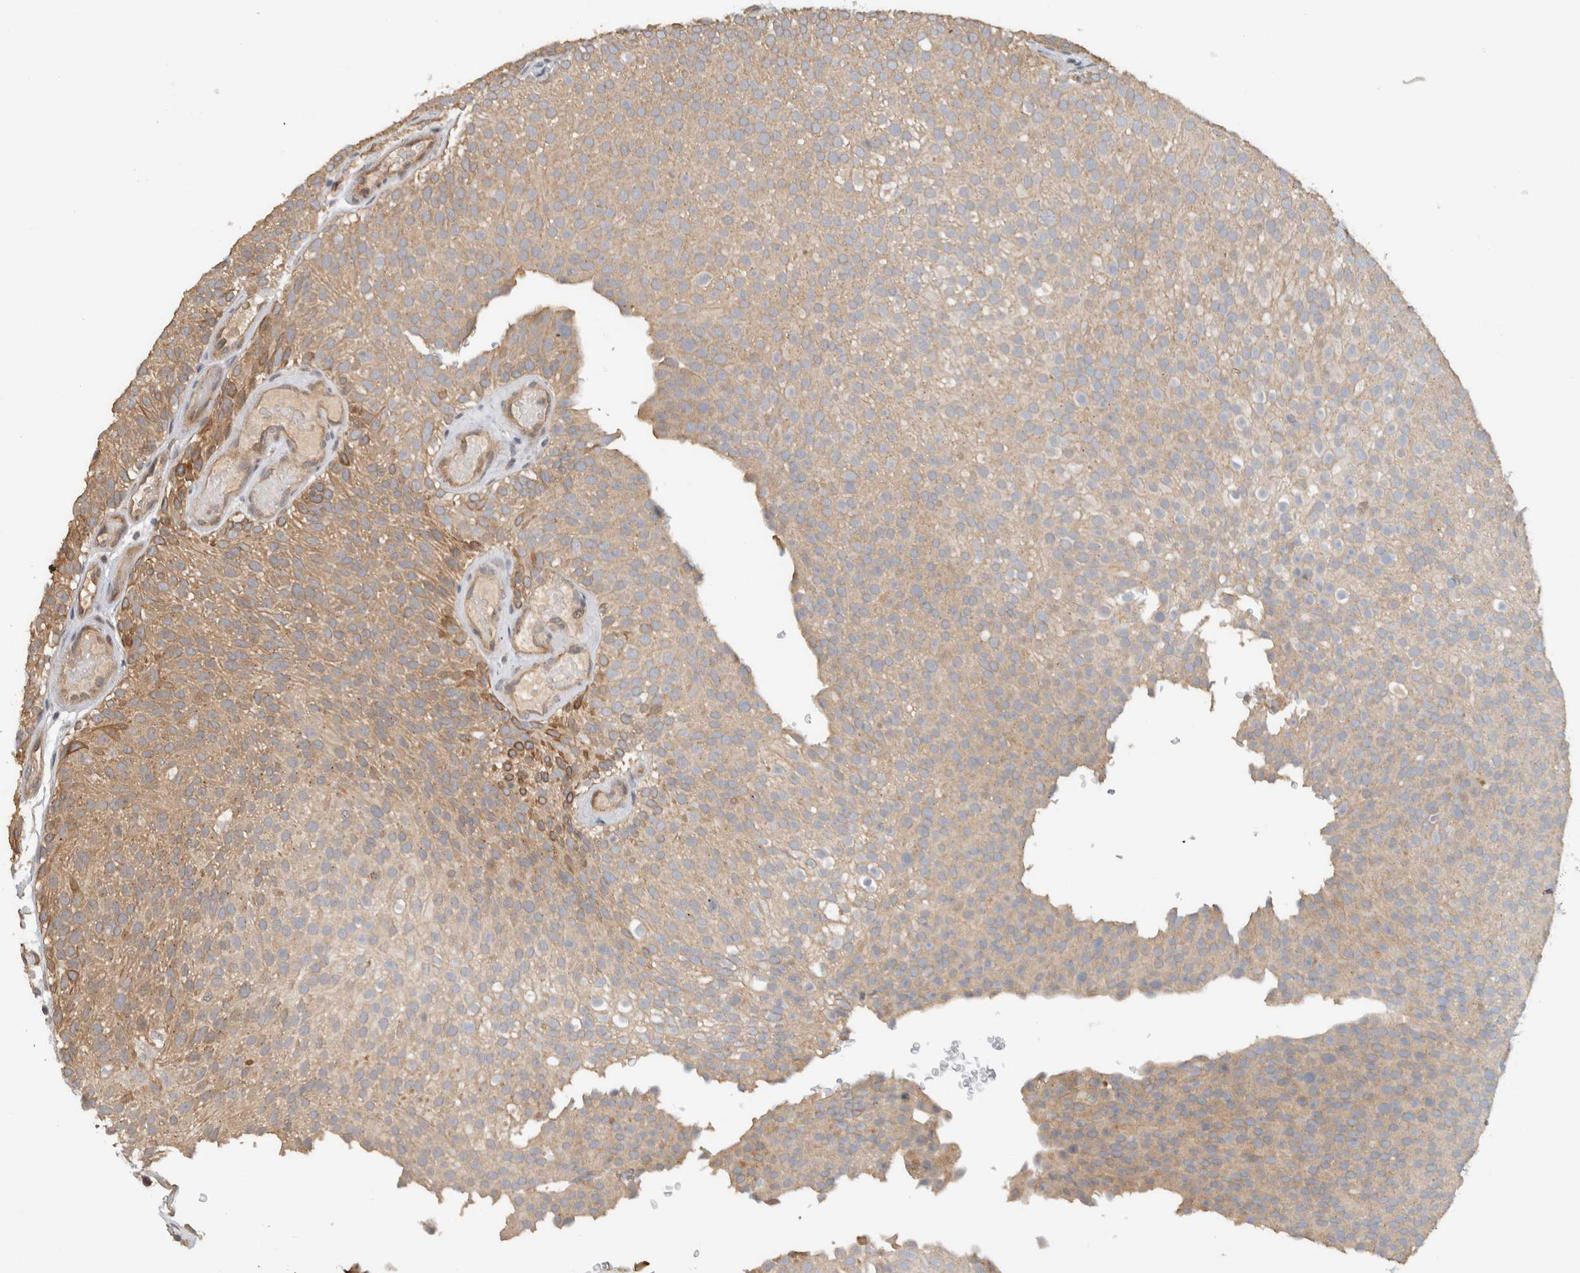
{"staining": {"intensity": "weak", "quantity": "25%-75%", "location": "cytoplasmic/membranous"}, "tissue": "urothelial cancer", "cell_type": "Tumor cells", "image_type": "cancer", "snomed": [{"axis": "morphology", "description": "Urothelial carcinoma, Low grade"}, {"axis": "topography", "description": "Urinary bladder"}], "caption": "The histopathology image exhibits immunohistochemical staining of urothelial cancer. There is weak cytoplasmic/membranous expression is appreciated in about 25%-75% of tumor cells.", "gene": "ERCC6L2", "patient": {"sex": "male", "age": 78}}